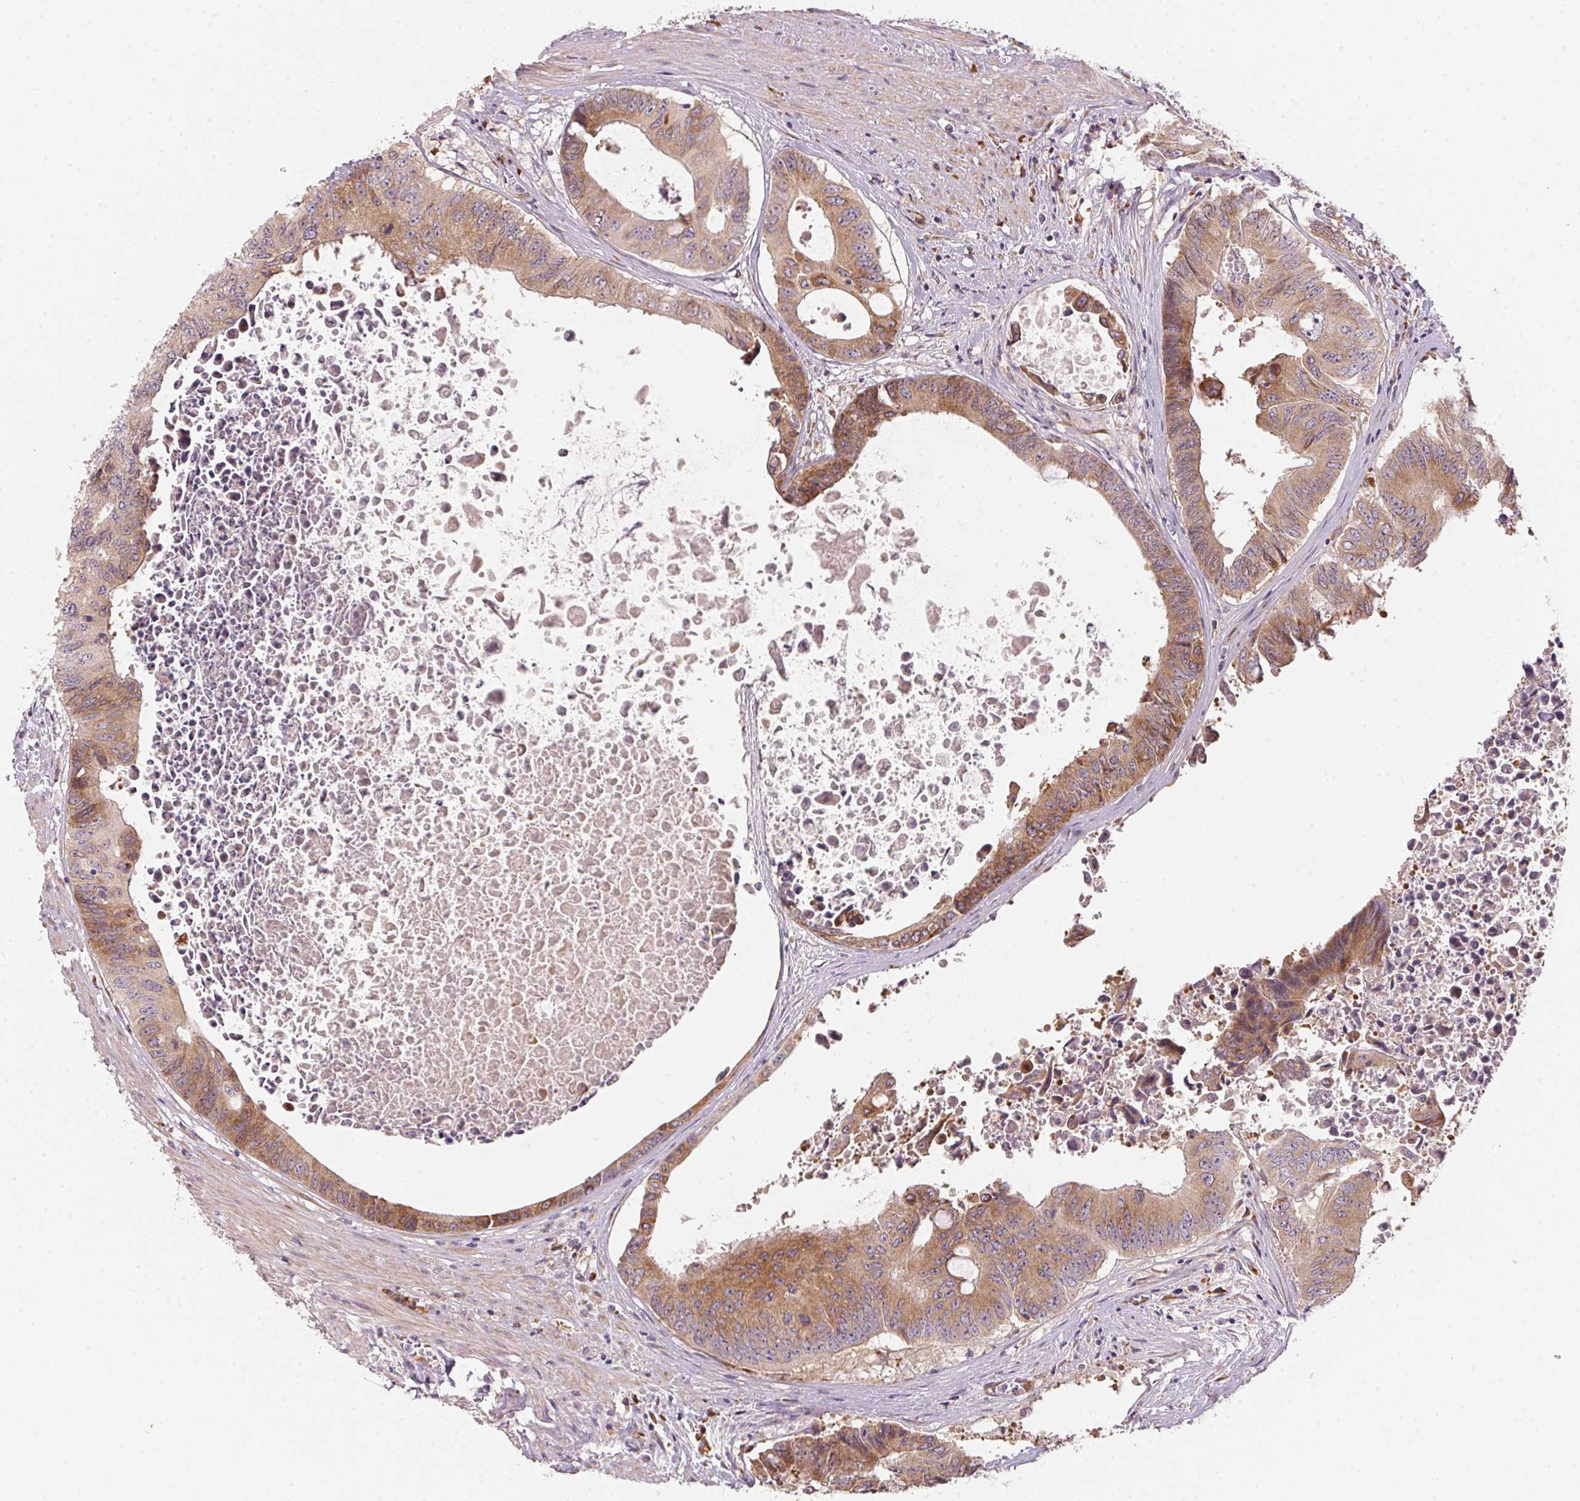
{"staining": {"intensity": "moderate", "quantity": ">75%", "location": "cytoplasmic/membranous"}, "tissue": "colorectal cancer", "cell_type": "Tumor cells", "image_type": "cancer", "snomed": [{"axis": "morphology", "description": "Adenocarcinoma, NOS"}, {"axis": "topography", "description": "Rectum"}], "caption": "This is a photomicrograph of immunohistochemistry staining of colorectal cancer (adenocarcinoma), which shows moderate positivity in the cytoplasmic/membranous of tumor cells.", "gene": "BLOC1S2", "patient": {"sex": "male", "age": 59}}